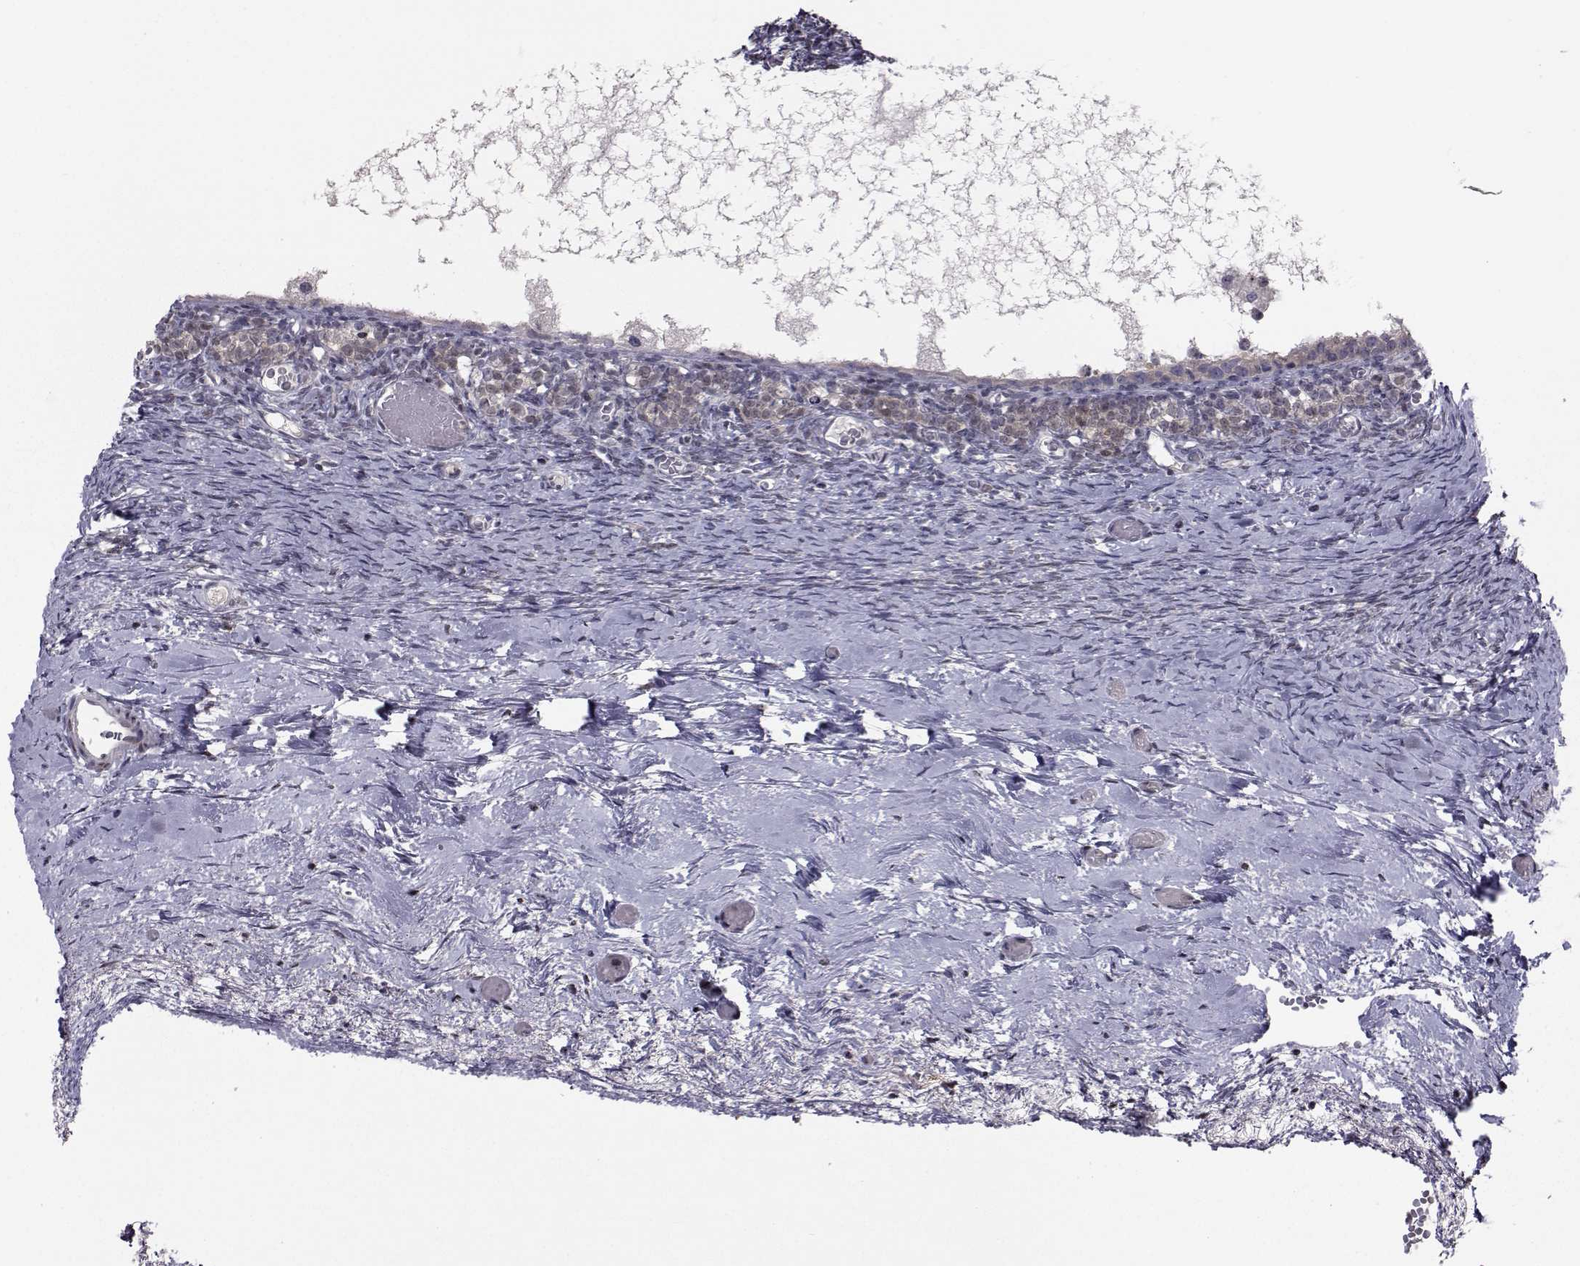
{"staining": {"intensity": "strong", "quantity": "25%-75%", "location": "cytoplasmic/membranous"}, "tissue": "ovary", "cell_type": "Follicle cells", "image_type": "normal", "snomed": [{"axis": "morphology", "description": "Normal tissue, NOS"}, {"axis": "topography", "description": "Ovary"}], "caption": "Immunohistochemistry of normal human ovary exhibits high levels of strong cytoplasmic/membranous staining in approximately 25%-75% of follicle cells. The protein is shown in brown color, while the nuclei are stained blue.", "gene": "PCP4L1", "patient": {"sex": "female", "age": 39}}